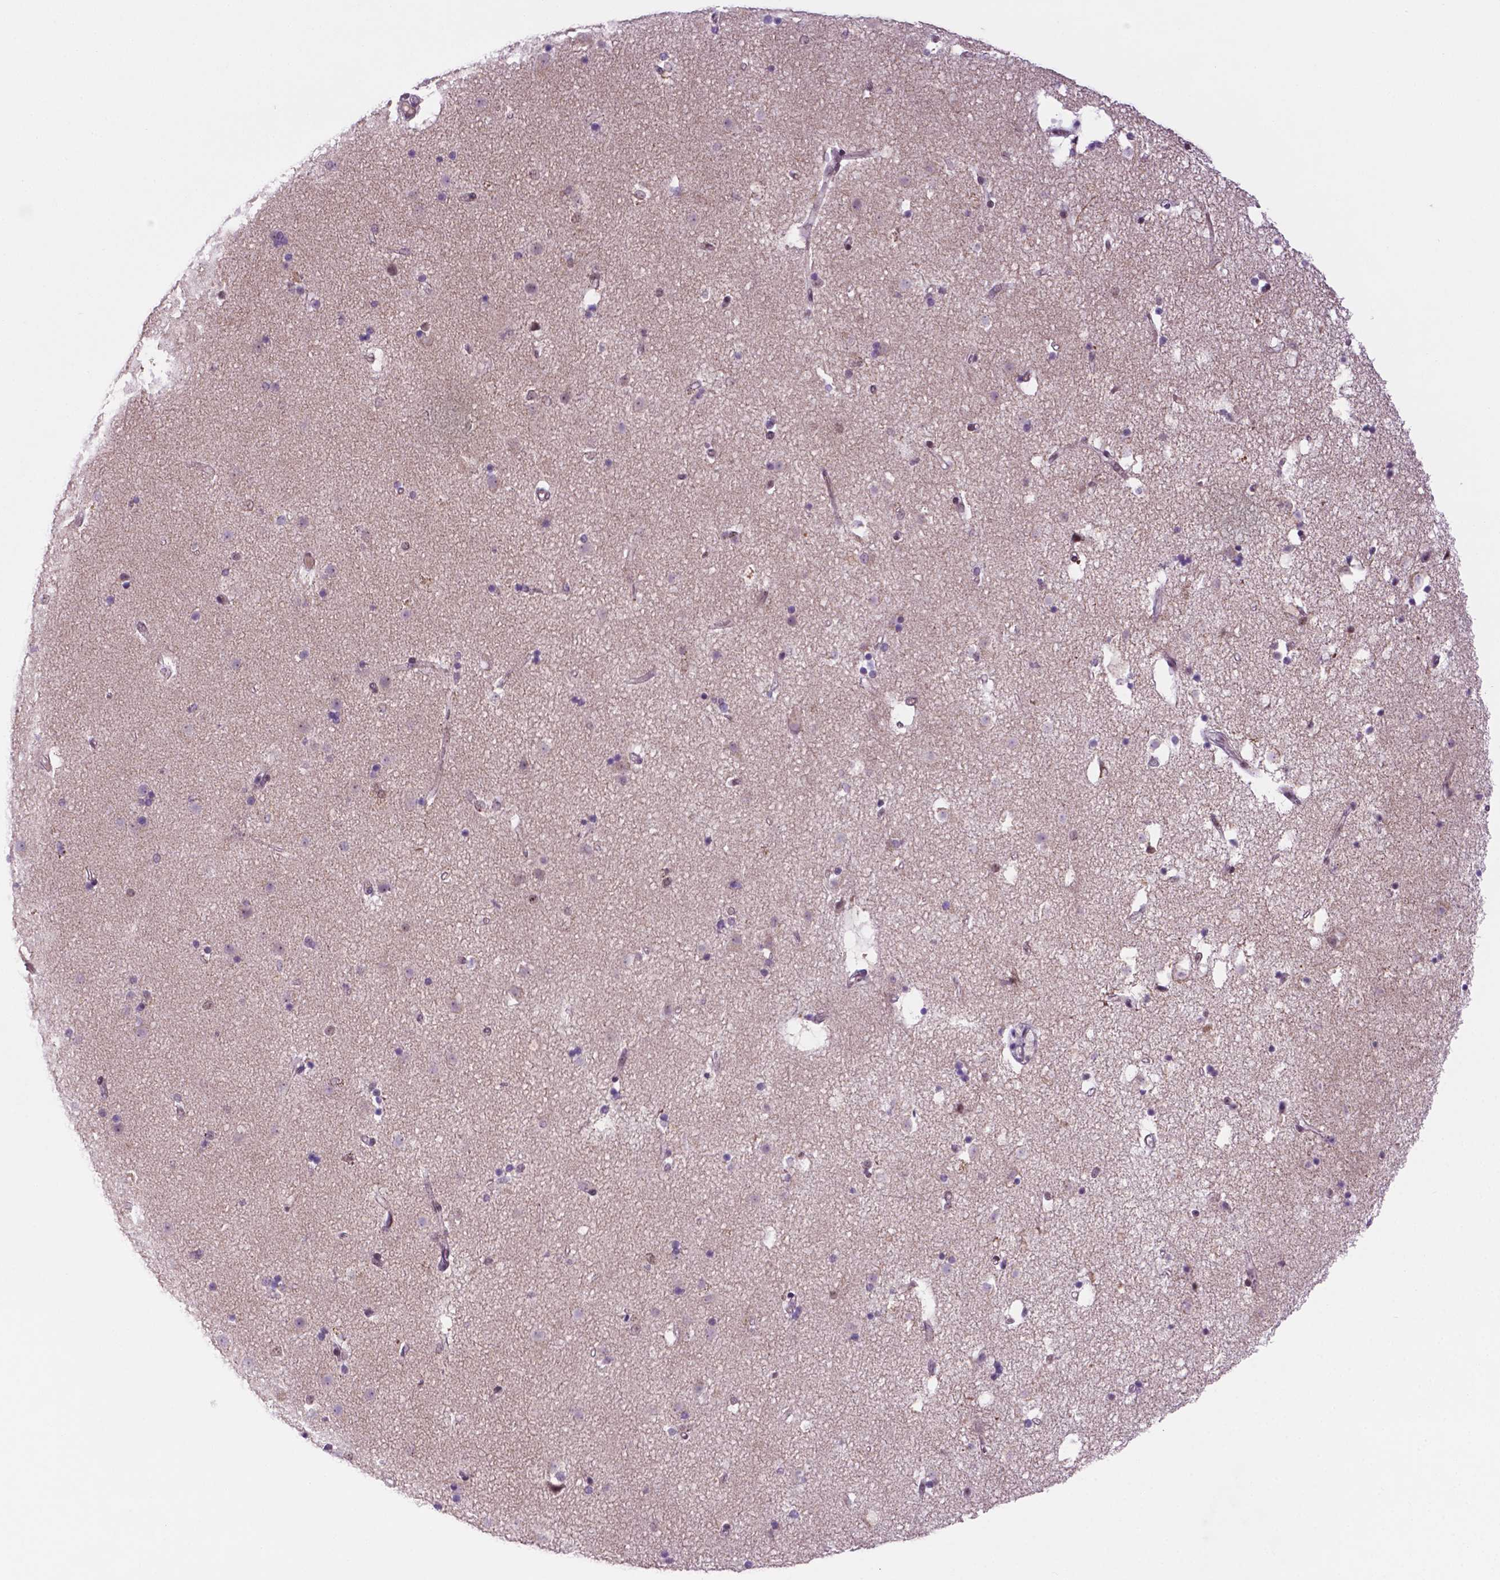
{"staining": {"intensity": "weak", "quantity": "<25%", "location": "nuclear"}, "tissue": "caudate", "cell_type": "Glial cells", "image_type": "normal", "snomed": [{"axis": "morphology", "description": "Normal tissue, NOS"}, {"axis": "topography", "description": "Lateral ventricle wall"}], "caption": "DAB (3,3'-diaminobenzidine) immunohistochemical staining of normal human caudate shows no significant staining in glial cells.", "gene": "C18orf21", "patient": {"sex": "female", "age": 71}}